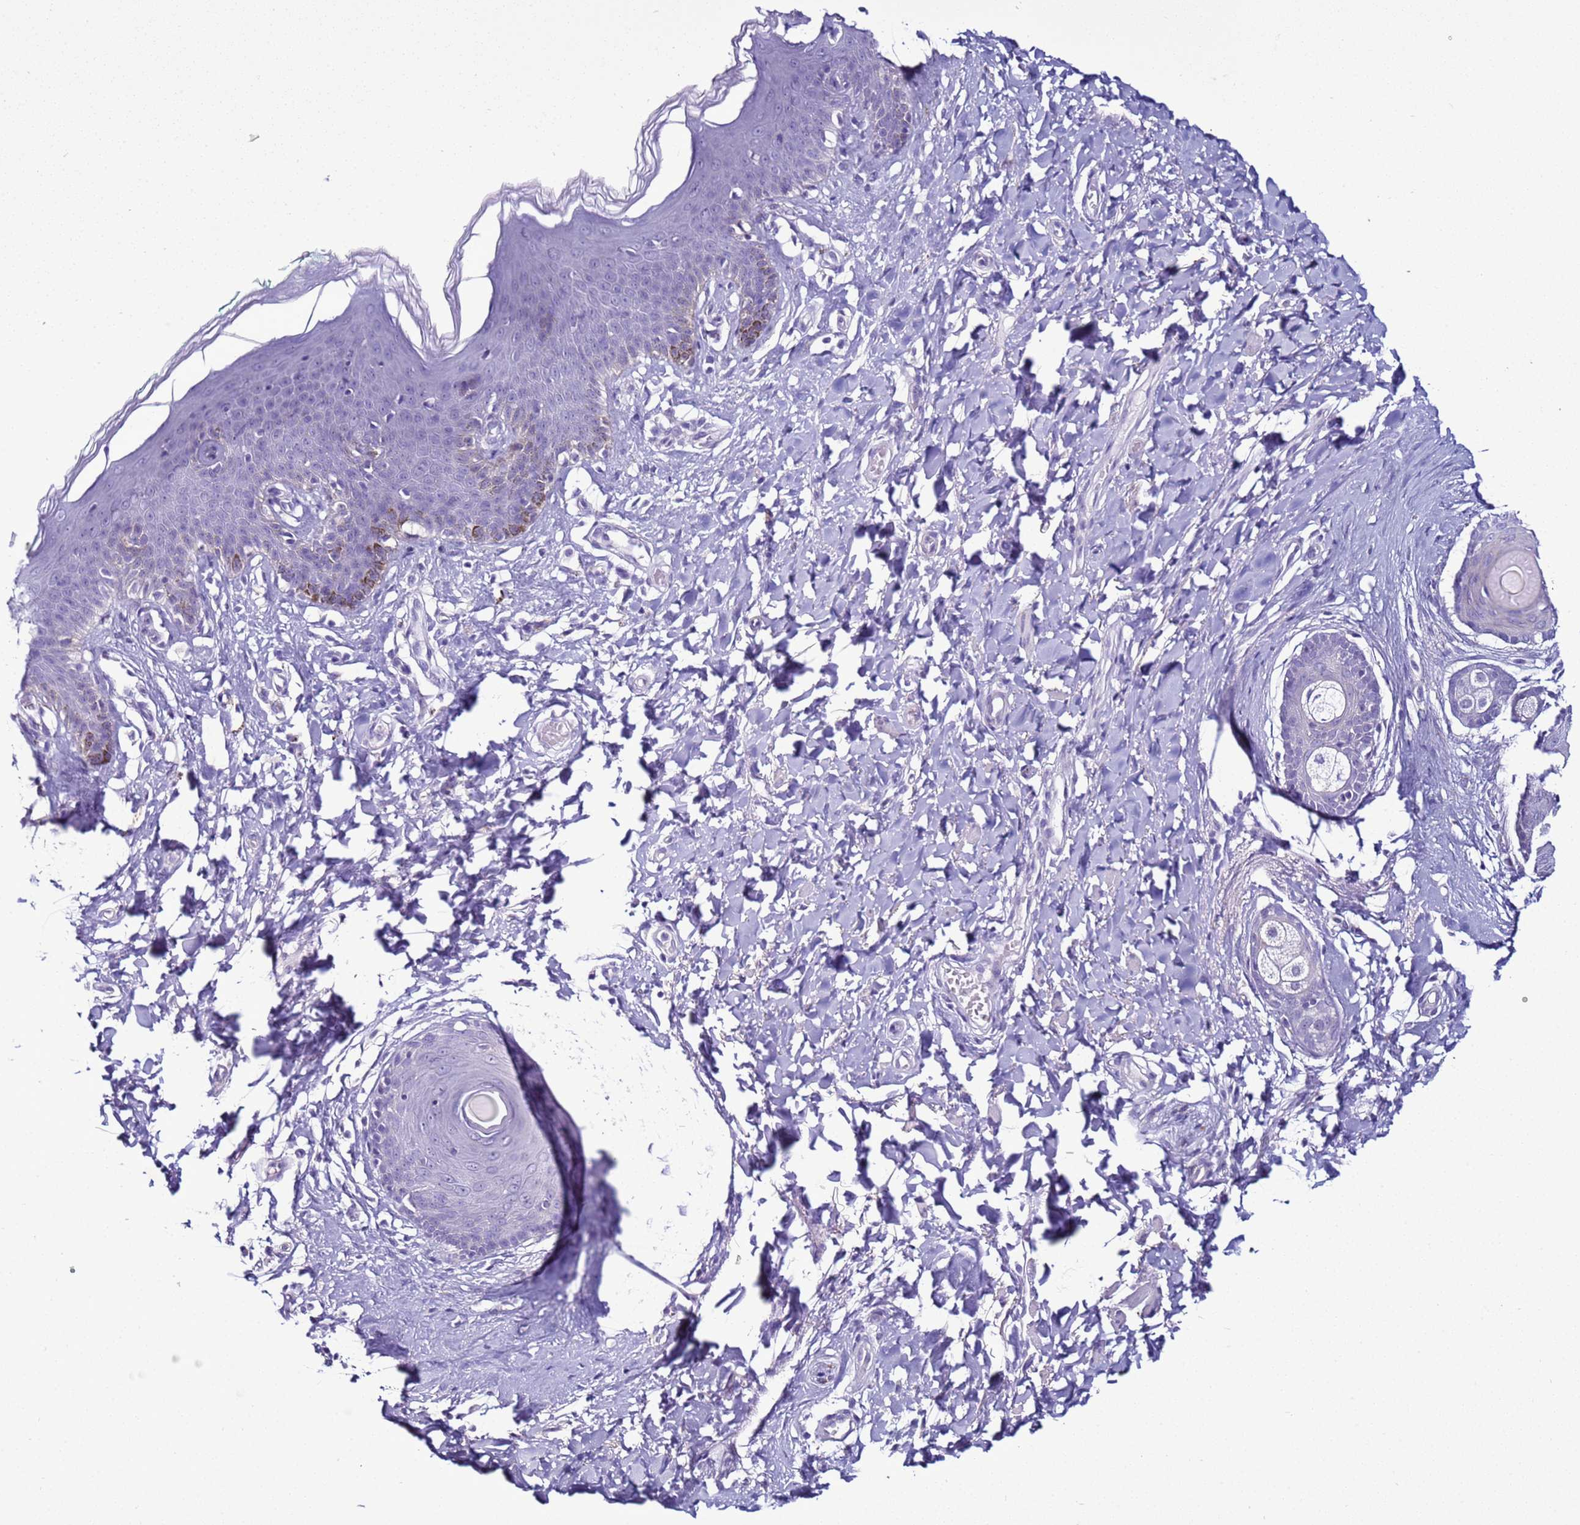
{"staining": {"intensity": "moderate", "quantity": "<25%", "location": "cytoplasmic/membranous"}, "tissue": "skin", "cell_type": "Epidermal cells", "image_type": "normal", "snomed": [{"axis": "morphology", "description": "Normal tissue, NOS"}, {"axis": "topography", "description": "Vulva"}], "caption": "An immunohistochemistry (IHC) micrograph of unremarkable tissue is shown. Protein staining in brown highlights moderate cytoplasmic/membranous positivity in skin within epidermal cells.", "gene": "LRRC10B", "patient": {"sex": "female", "age": 66}}